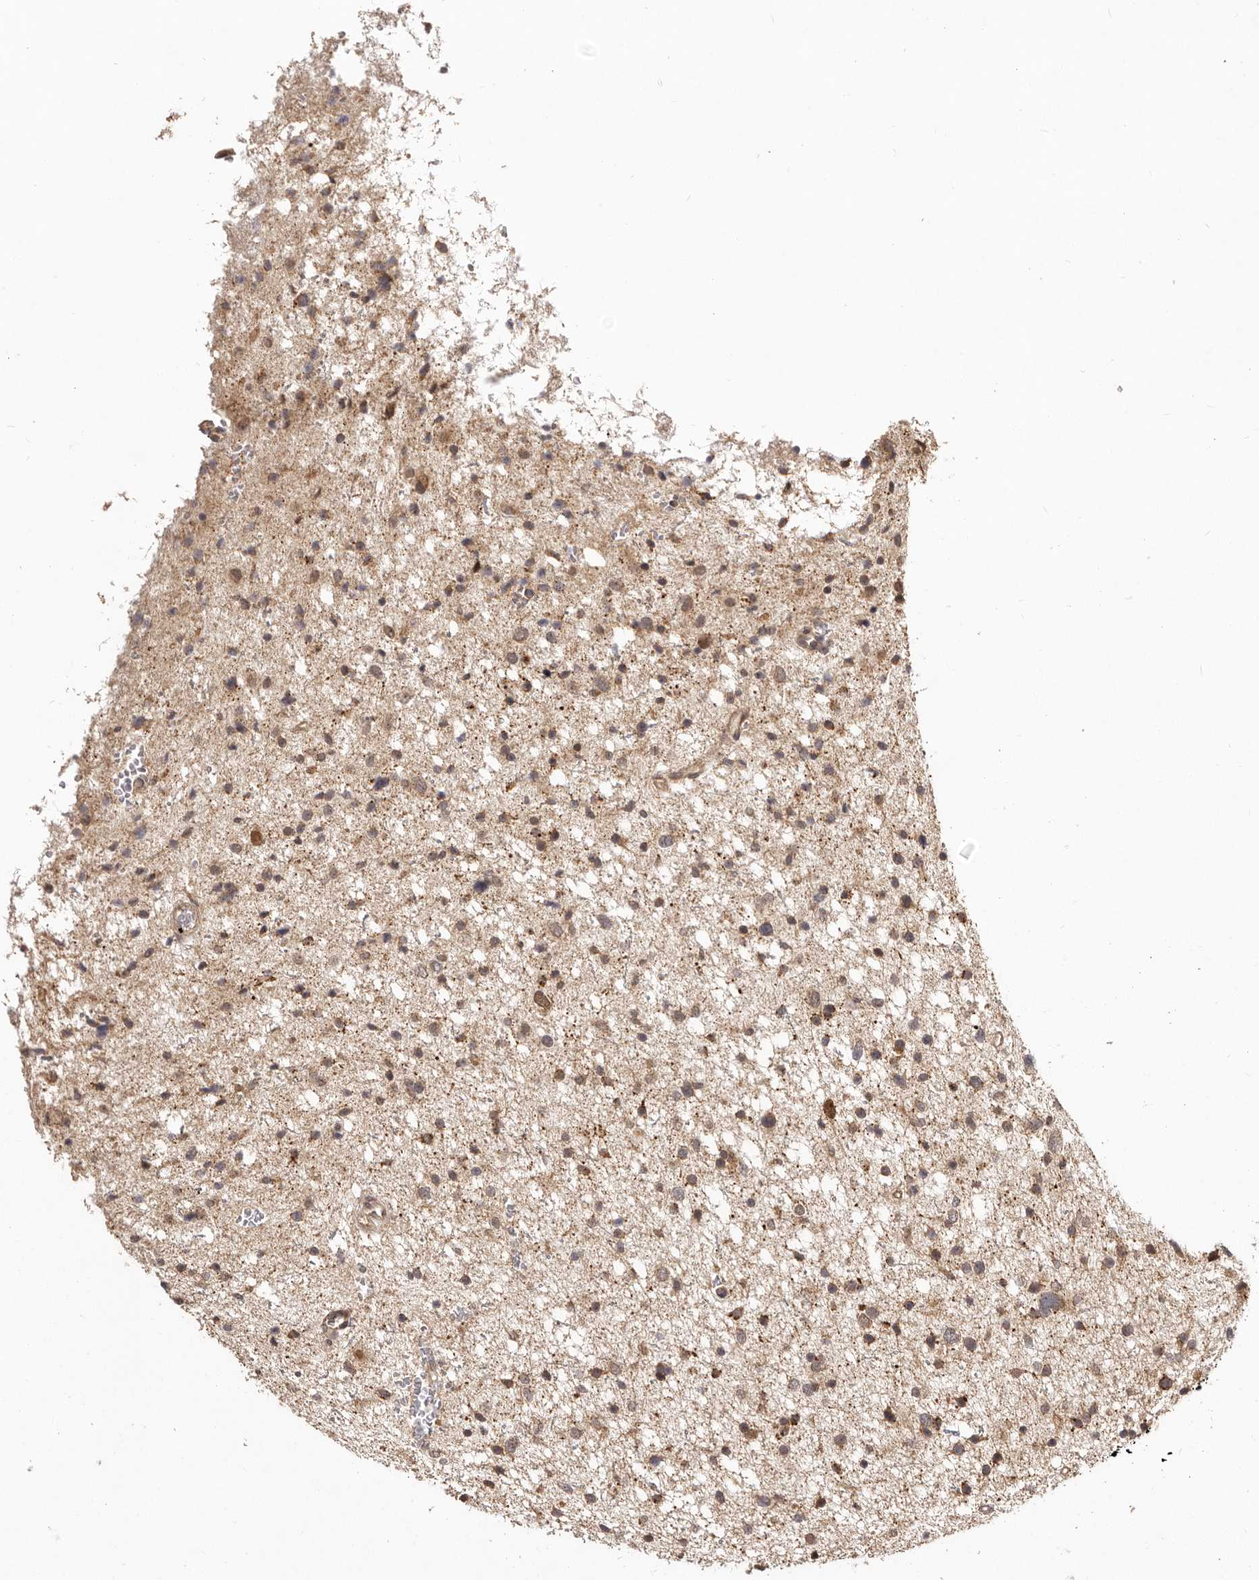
{"staining": {"intensity": "weak", "quantity": ">75%", "location": "cytoplasmic/membranous"}, "tissue": "glioma", "cell_type": "Tumor cells", "image_type": "cancer", "snomed": [{"axis": "morphology", "description": "Glioma, malignant, Low grade"}, {"axis": "topography", "description": "Brain"}], "caption": "Tumor cells display weak cytoplasmic/membranous staining in about >75% of cells in glioma.", "gene": "RNF187", "patient": {"sex": "female", "age": 37}}